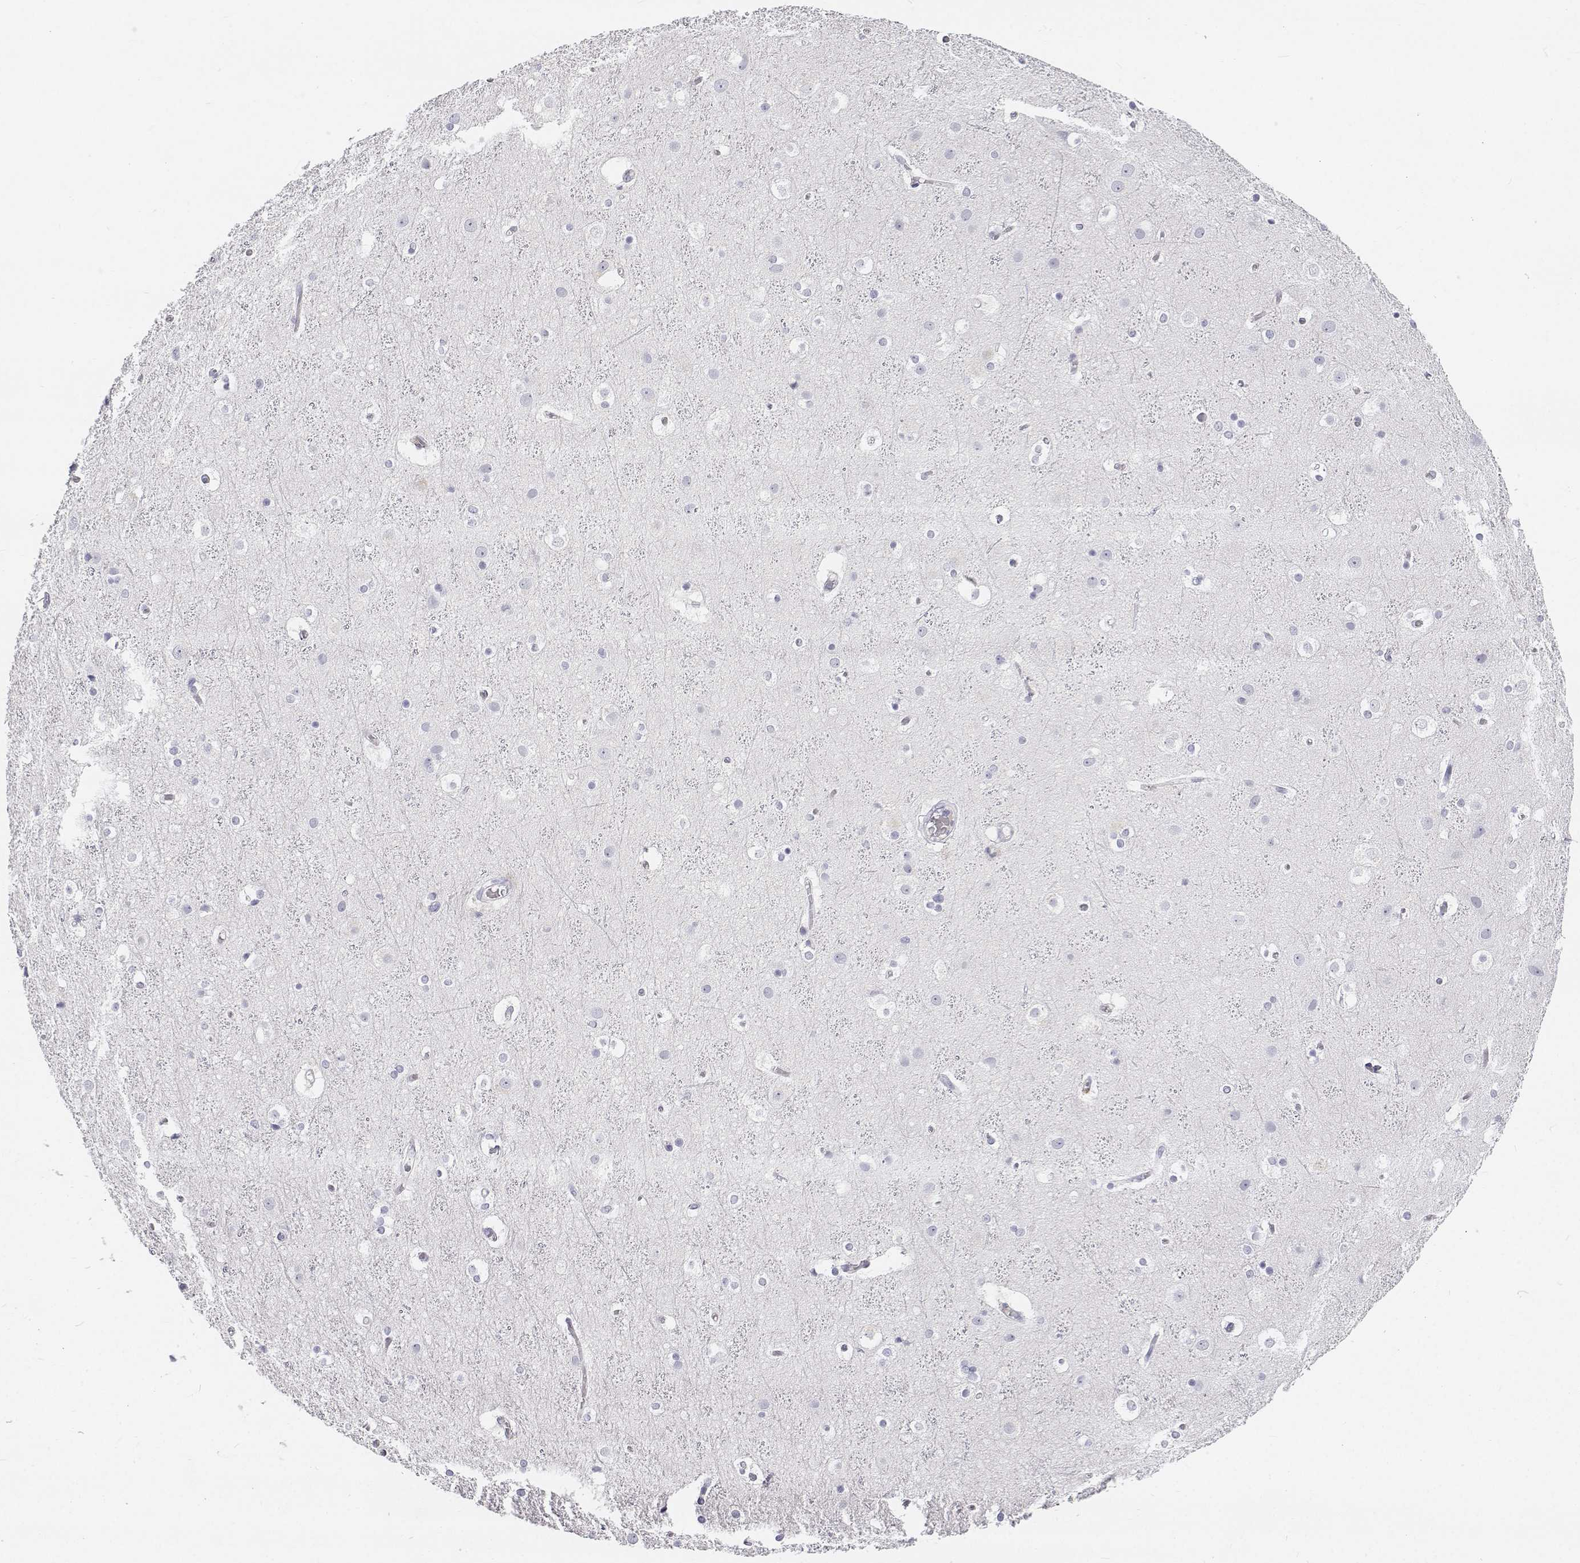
{"staining": {"intensity": "negative", "quantity": "none", "location": "none"}, "tissue": "cerebral cortex", "cell_type": "Endothelial cells", "image_type": "normal", "snomed": [{"axis": "morphology", "description": "Normal tissue, NOS"}, {"axis": "topography", "description": "Cerebral cortex"}], "caption": "Micrograph shows no protein positivity in endothelial cells of benign cerebral cortex. (DAB immunohistochemistry (IHC), high magnification).", "gene": "NCR2", "patient": {"sex": "female", "age": 52}}